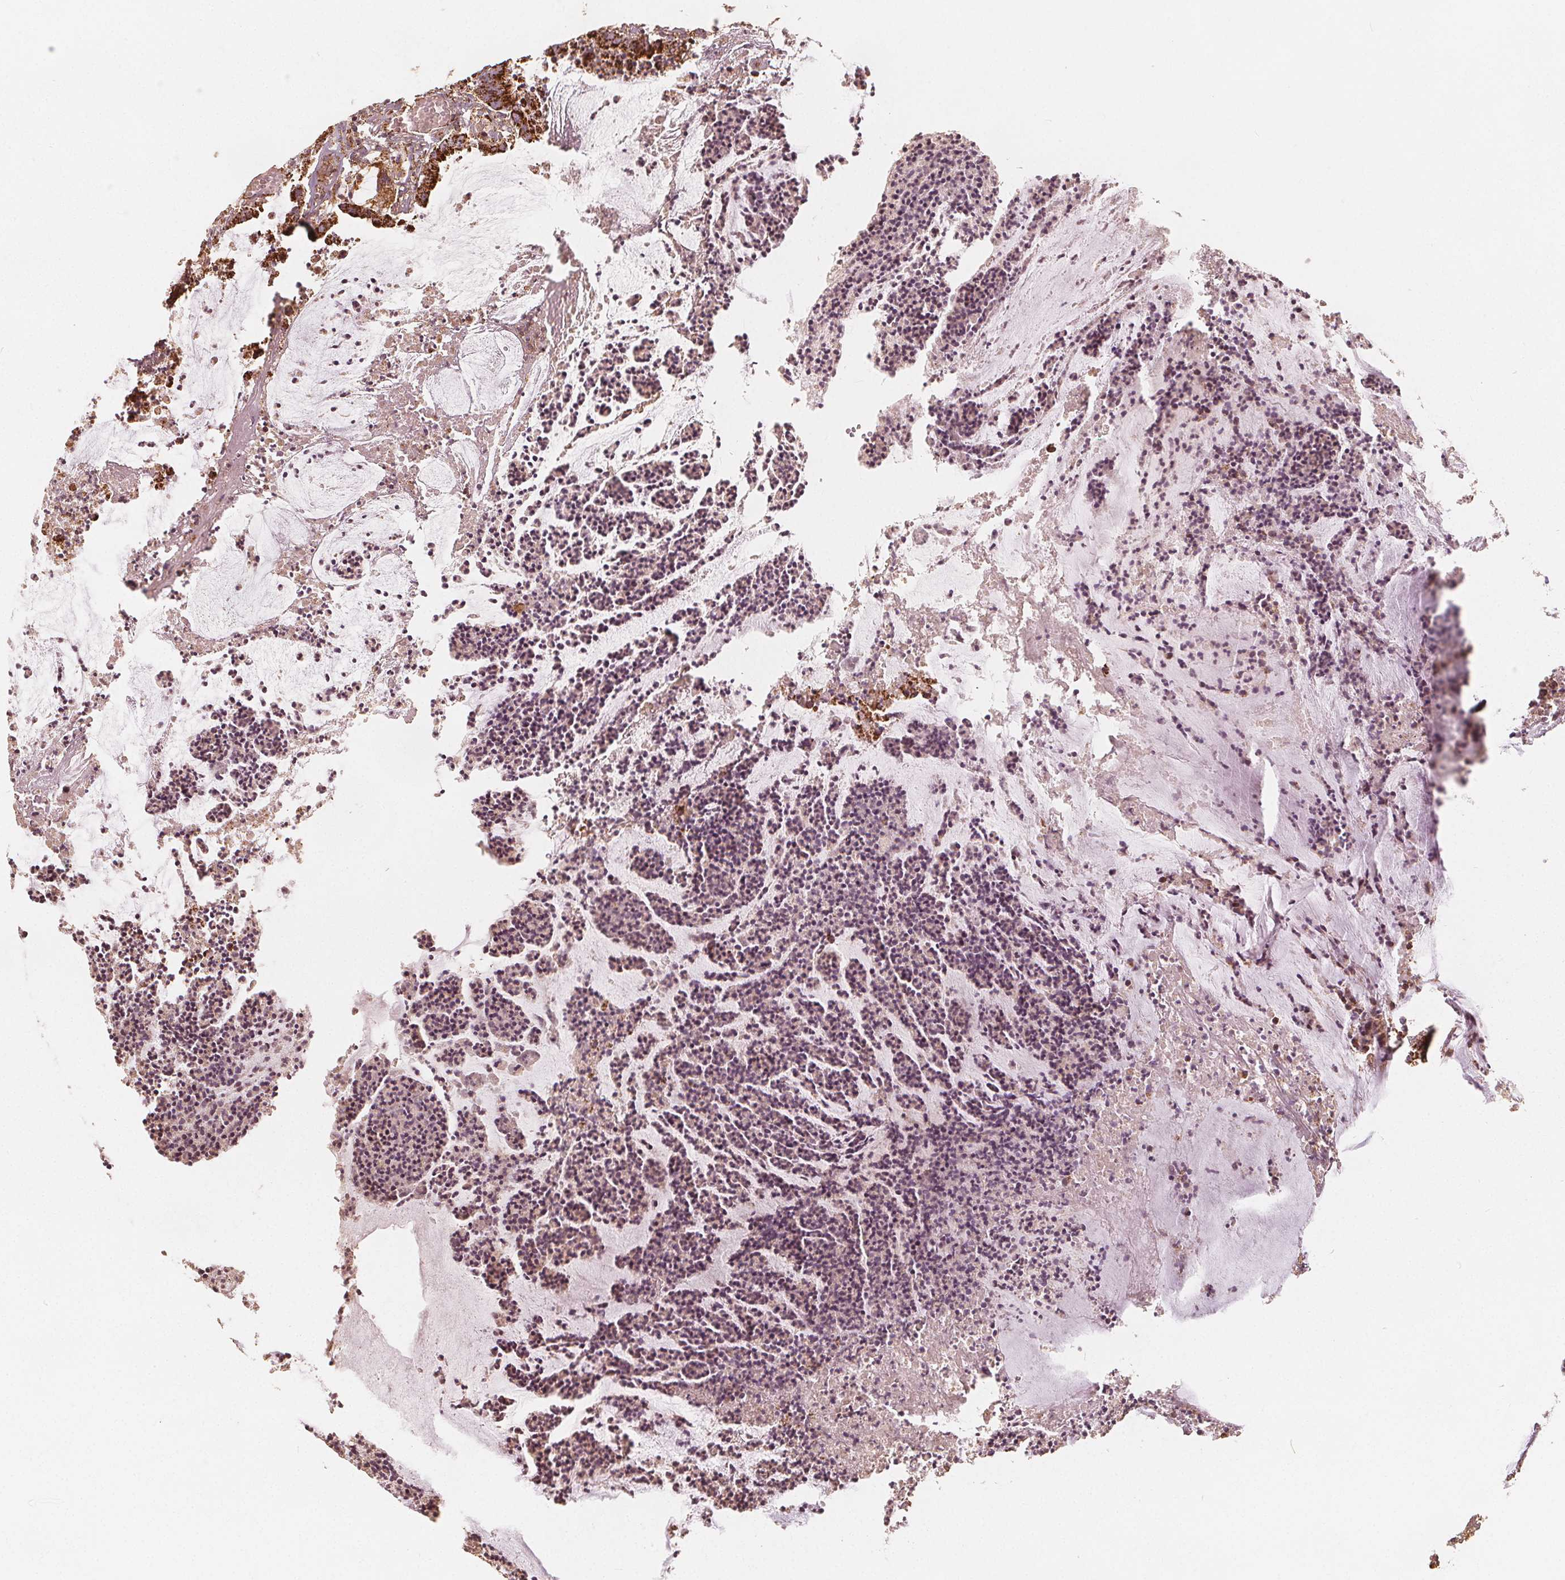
{"staining": {"intensity": "strong", "quantity": ">75%", "location": "cytoplasmic/membranous"}, "tissue": "colorectal cancer", "cell_type": "Tumor cells", "image_type": "cancer", "snomed": [{"axis": "morphology", "description": "Adenocarcinoma, NOS"}, {"axis": "topography", "description": "Colon"}], "caption": "A photomicrograph of adenocarcinoma (colorectal) stained for a protein exhibits strong cytoplasmic/membranous brown staining in tumor cells.", "gene": "PEX26", "patient": {"sex": "female", "age": 78}}